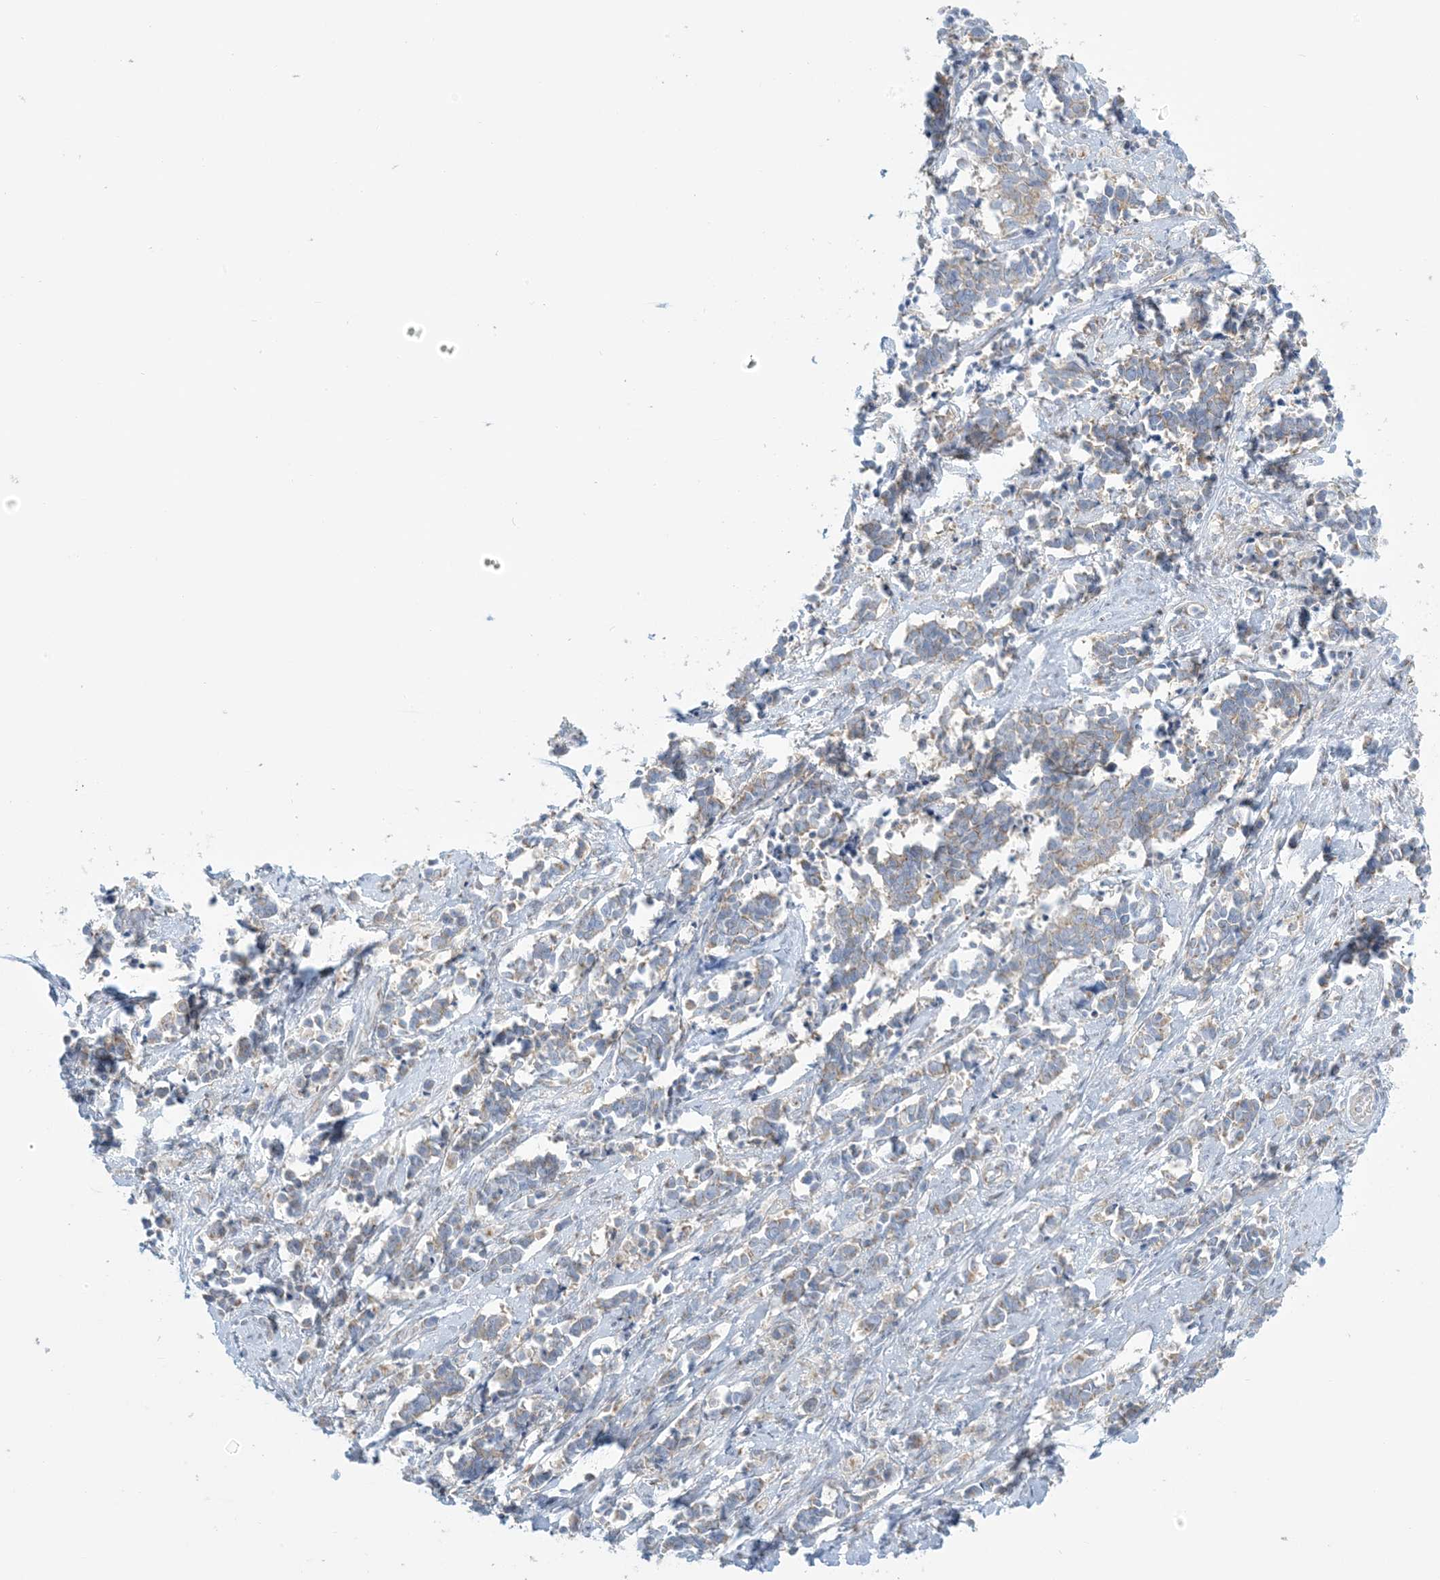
{"staining": {"intensity": "weak", "quantity": "25%-75%", "location": "cytoplasmic/membranous"}, "tissue": "cervical cancer", "cell_type": "Tumor cells", "image_type": "cancer", "snomed": [{"axis": "morphology", "description": "Normal tissue, NOS"}, {"axis": "morphology", "description": "Squamous cell carcinoma, NOS"}, {"axis": "topography", "description": "Cervix"}], "caption": "Brown immunohistochemical staining in cervical cancer exhibits weak cytoplasmic/membranous staining in approximately 25%-75% of tumor cells.", "gene": "AFTPH", "patient": {"sex": "female", "age": 35}}